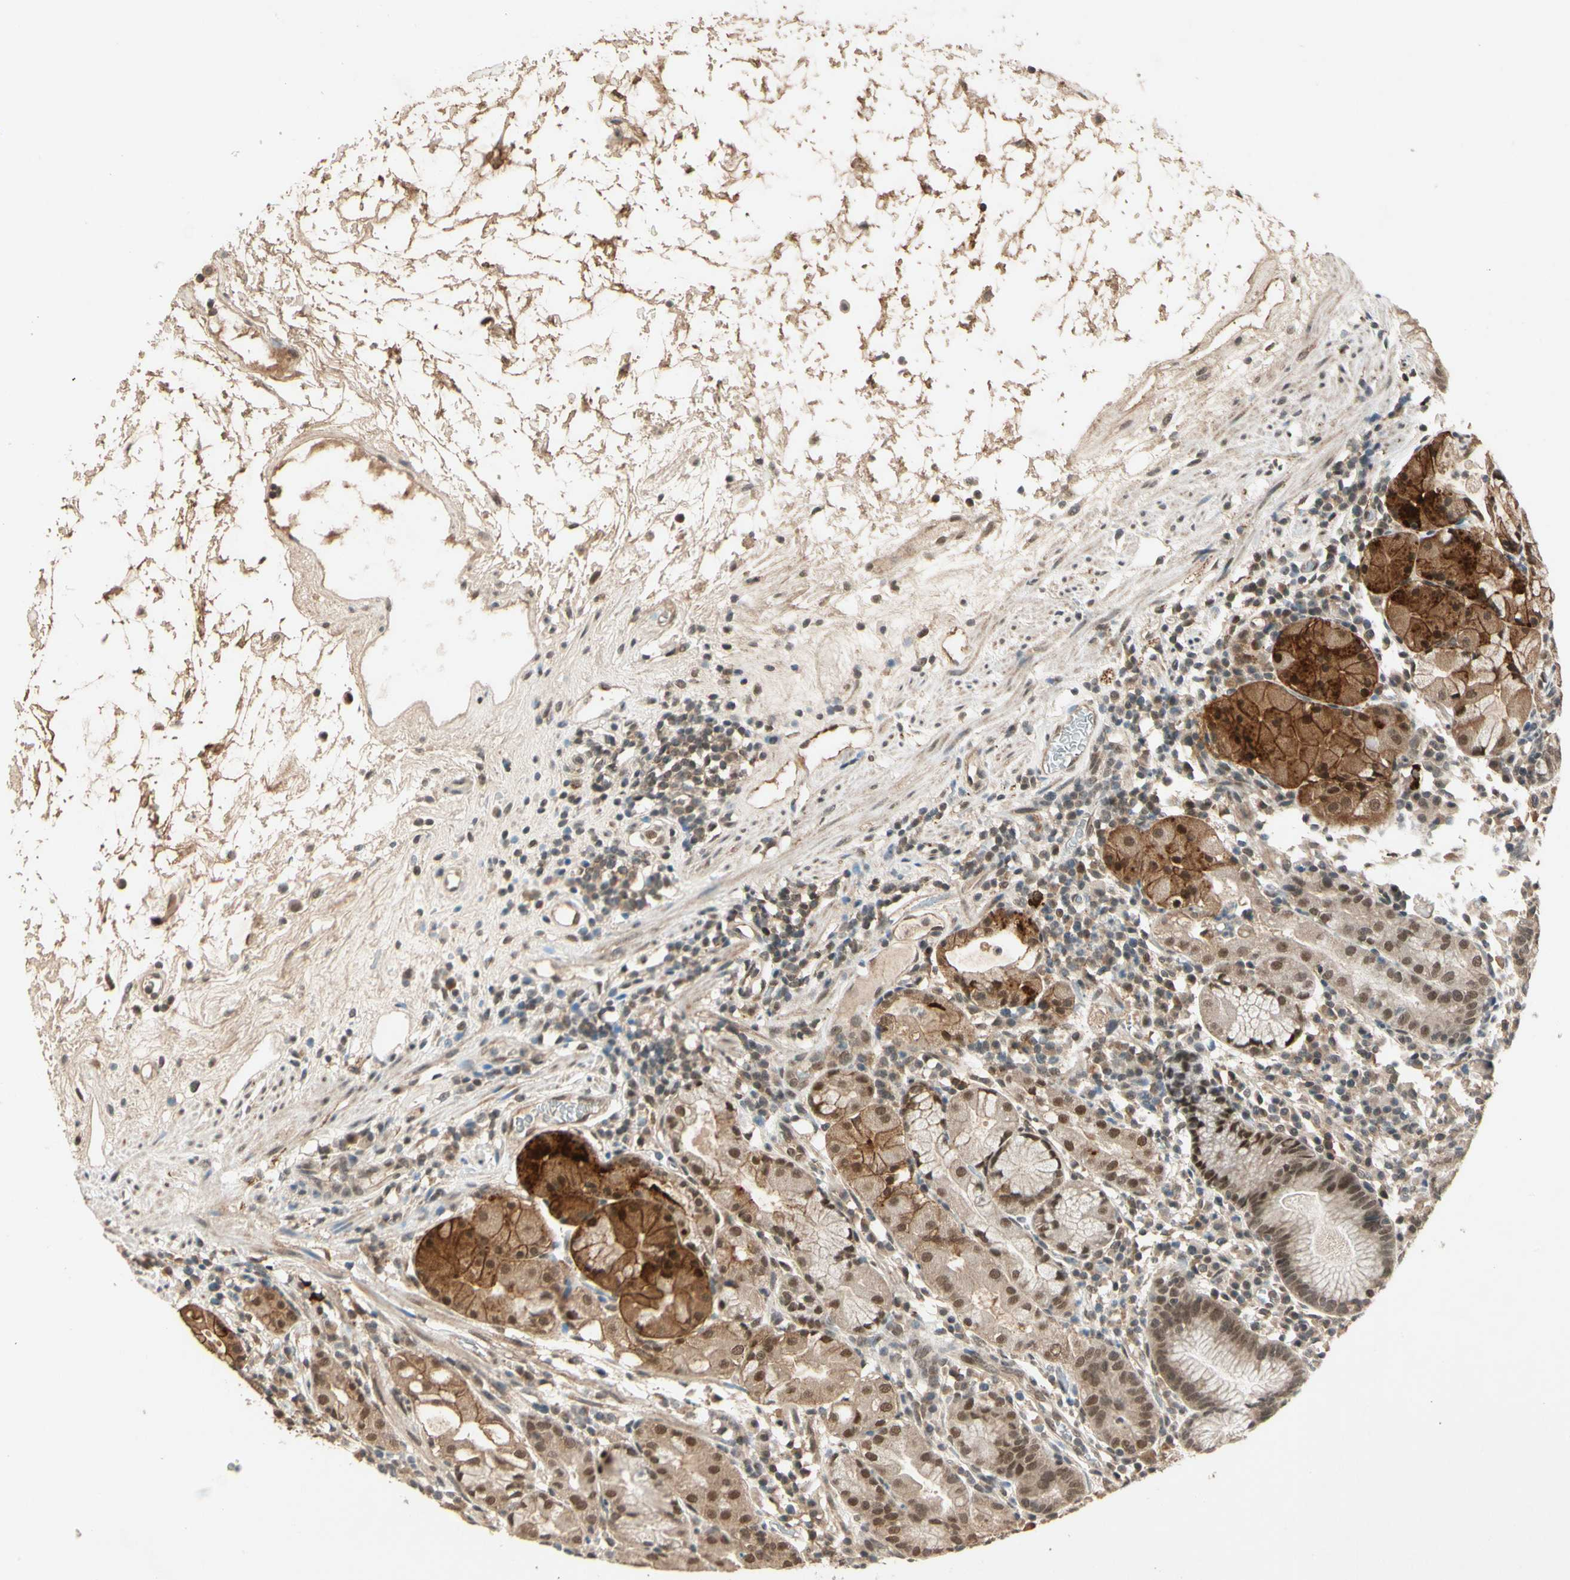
{"staining": {"intensity": "moderate", "quantity": ">75%", "location": "cytoplasmic/membranous,nuclear"}, "tissue": "stomach", "cell_type": "Glandular cells", "image_type": "normal", "snomed": [{"axis": "morphology", "description": "Normal tissue, NOS"}, {"axis": "topography", "description": "Stomach"}, {"axis": "topography", "description": "Stomach, lower"}], "caption": "Stomach stained for a protein reveals moderate cytoplasmic/membranous,nuclear positivity in glandular cells. The staining is performed using DAB brown chromogen to label protein expression. The nuclei are counter-stained blue using hematoxylin.", "gene": "ZSCAN12", "patient": {"sex": "female", "age": 75}}